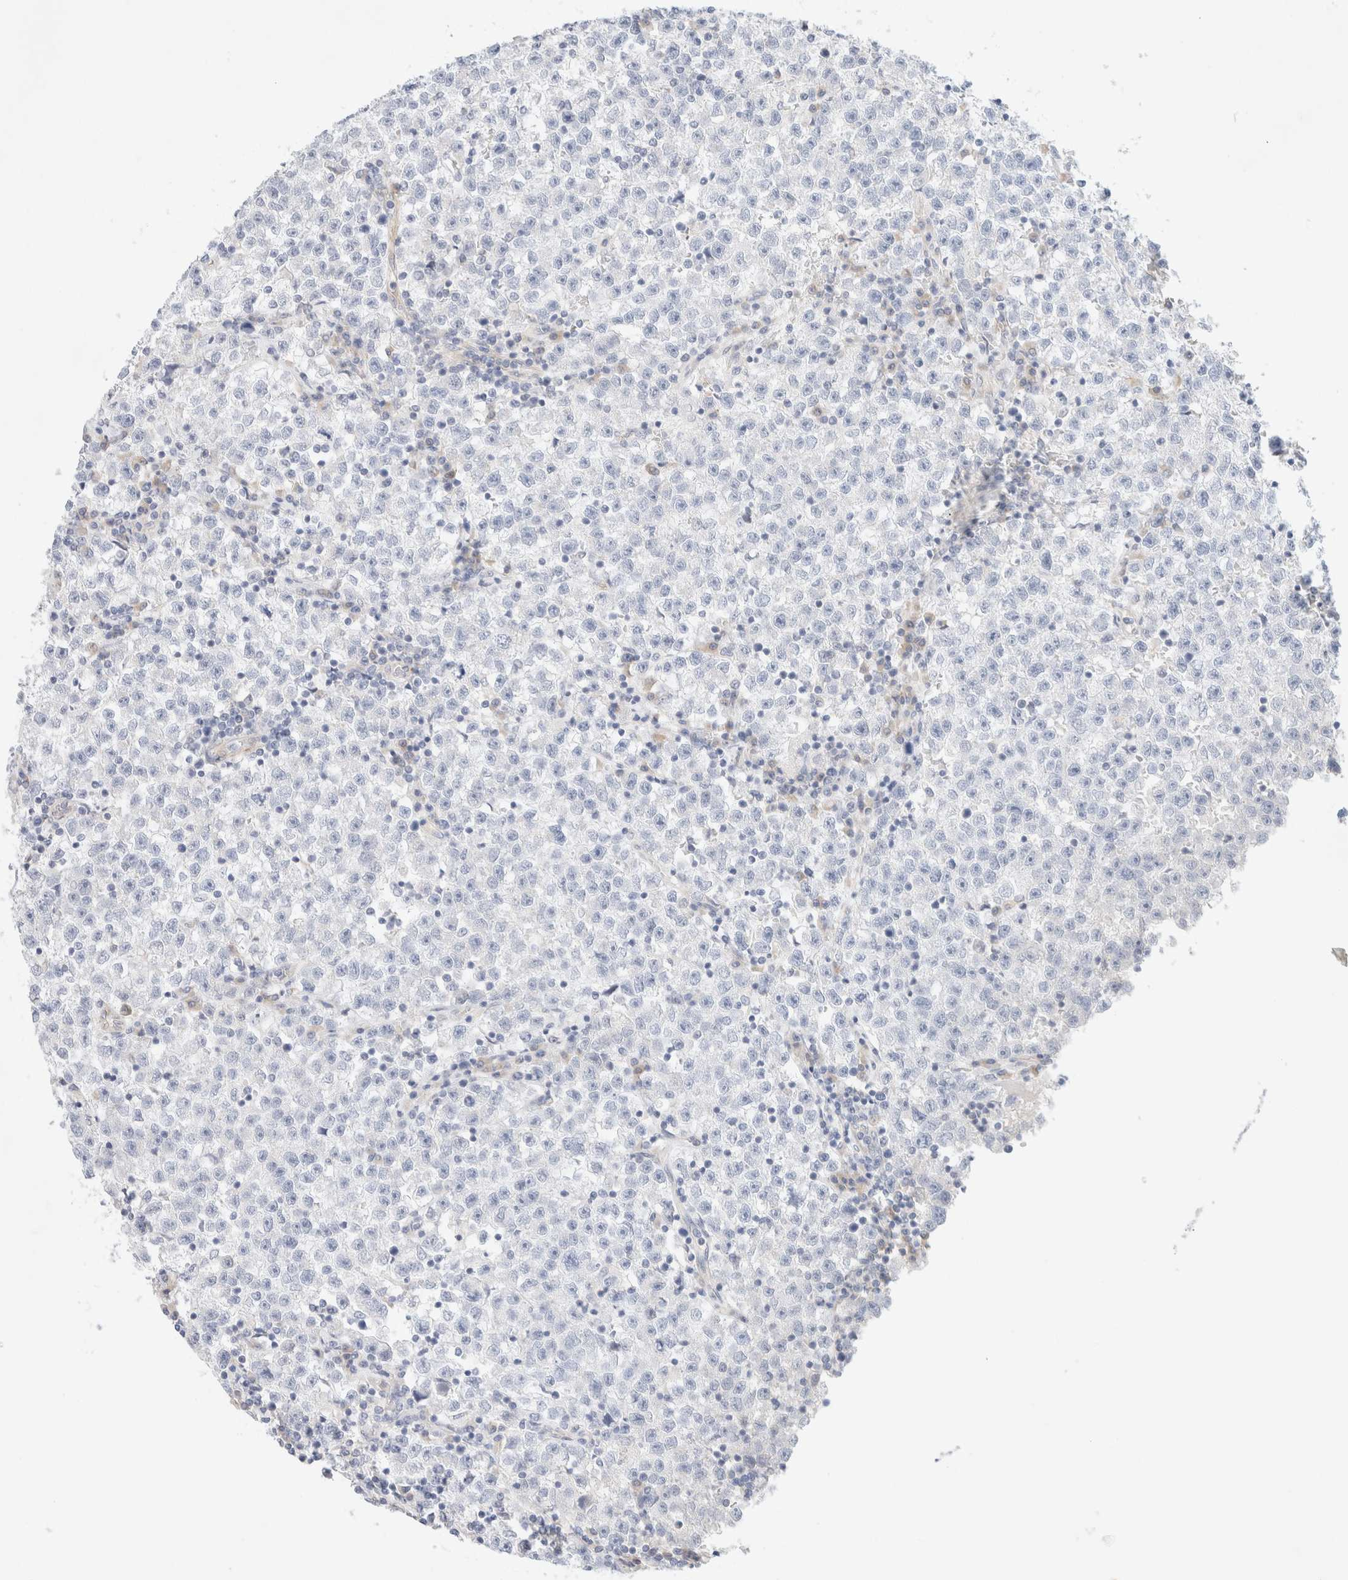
{"staining": {"intensity": "negative", "quantity": "none", "location": "none"}, "tissue": "testis cancer", "cell_type": "Tumor cells", "image_type": "cancer", "snomed": [{"axis": "morphology", "description": "Seminoma, NOS"}, {"axis": "topography", "description": "Testis"}], "caption": "Photomicrograph shows no significant protein positivity in tumor cells of testis seminoma.", "gene": "SLC25A48", "patient": {"sex": "male", "age": 22}}